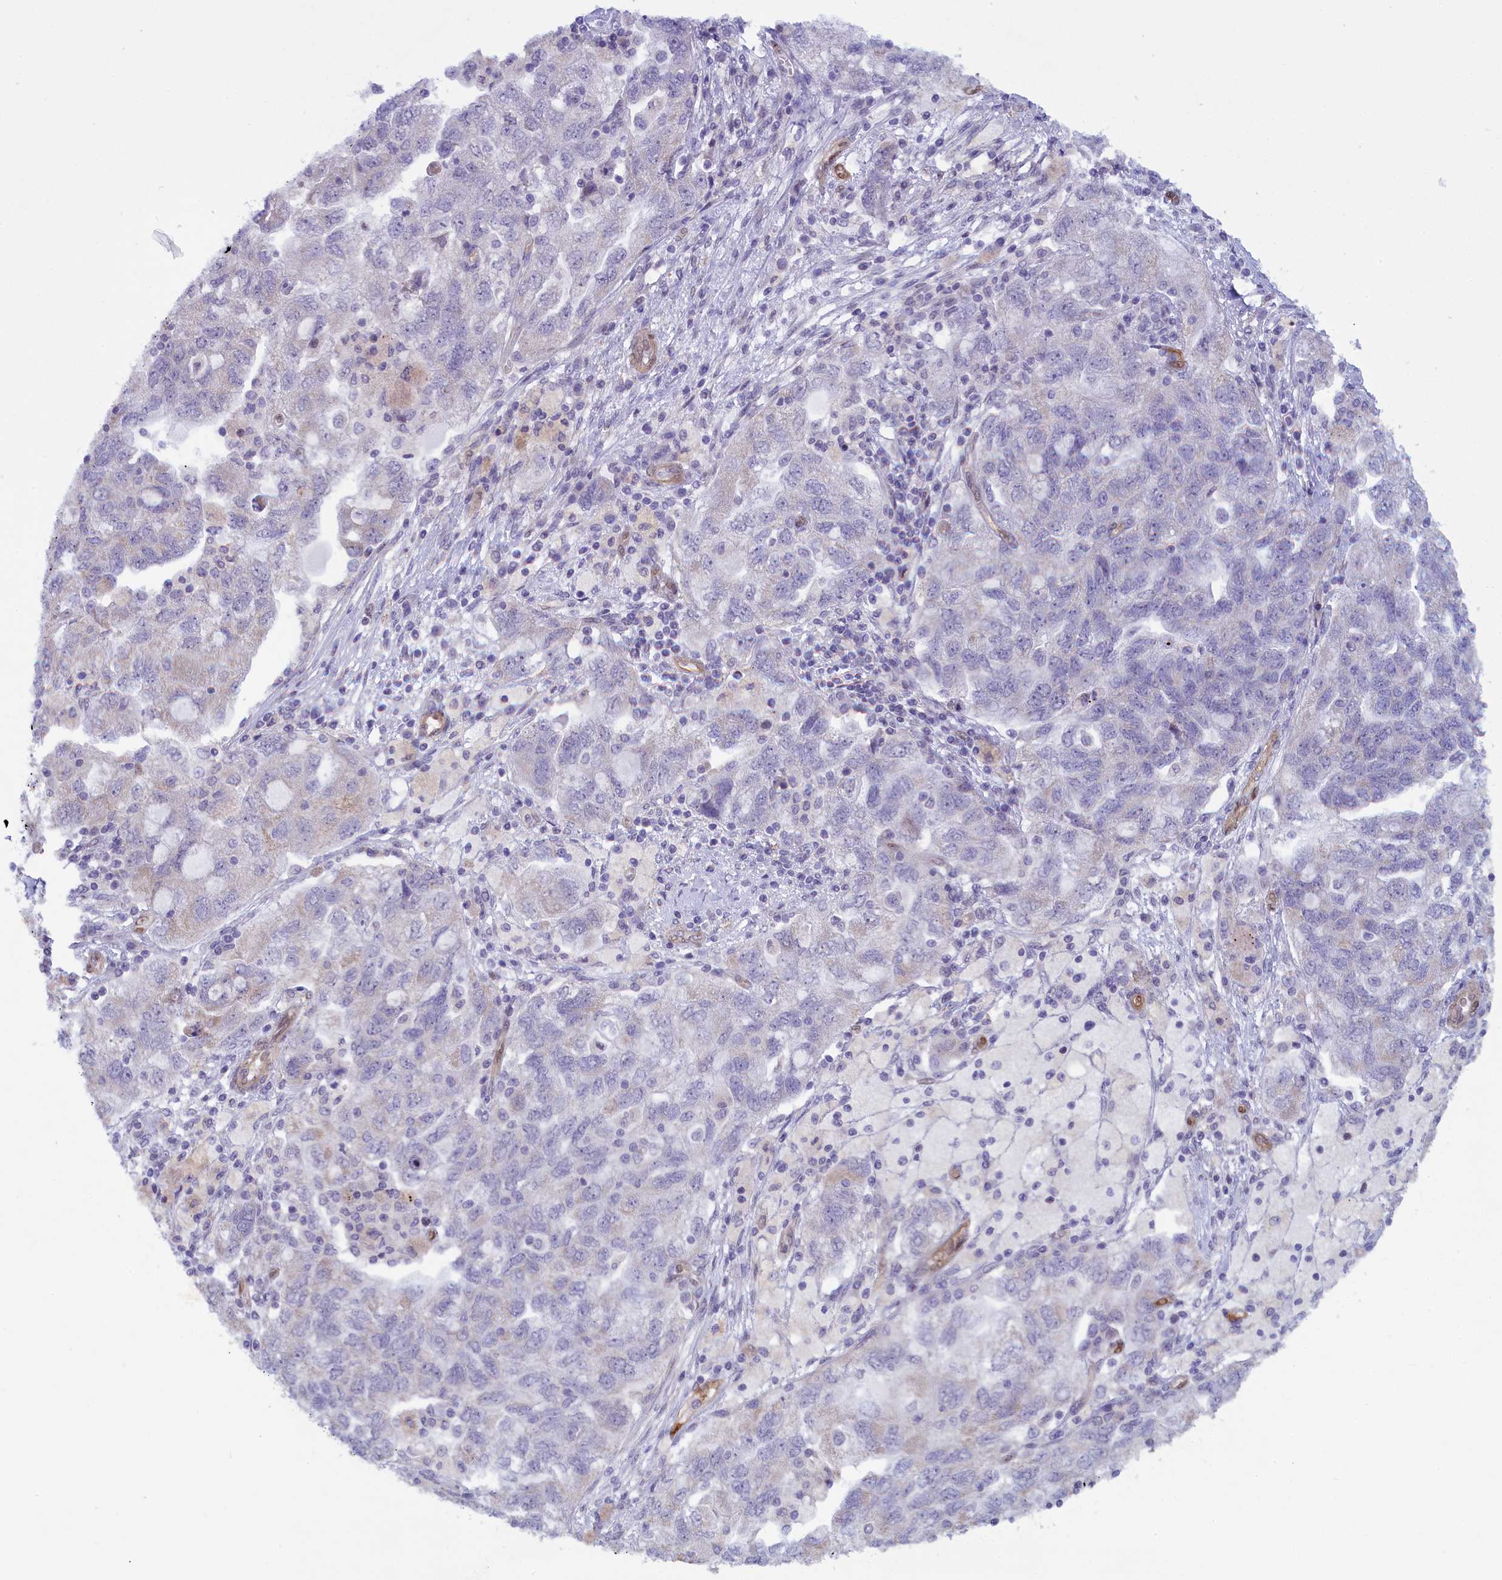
{"staining": {"intensity": "negative", "quantity": "none", "location": "none"}, "tissue": "ovarian cancer", "cell_type": "Tumor cells", "image_type": "cancer", "snomed": [{"axis": "morphology", "description": "Carcinoma, NOS"}, {"axis": "morphology", "description": "Cystadenocarcinoma, serous, NOS"}, {"axis": "topography", "description": "Ovary"}], "caption": "Immunohistochemistry photomicrograph of ovarian serous cystadenocarcinoma stained for a protein (brown), which demonstrates no positivity in tumor cells. (DAB immunohistochemistry (IHC) with hematoxylin counter stain).", "gene": "IGSF6", "patient": {"sex": "female", "age": 69}}